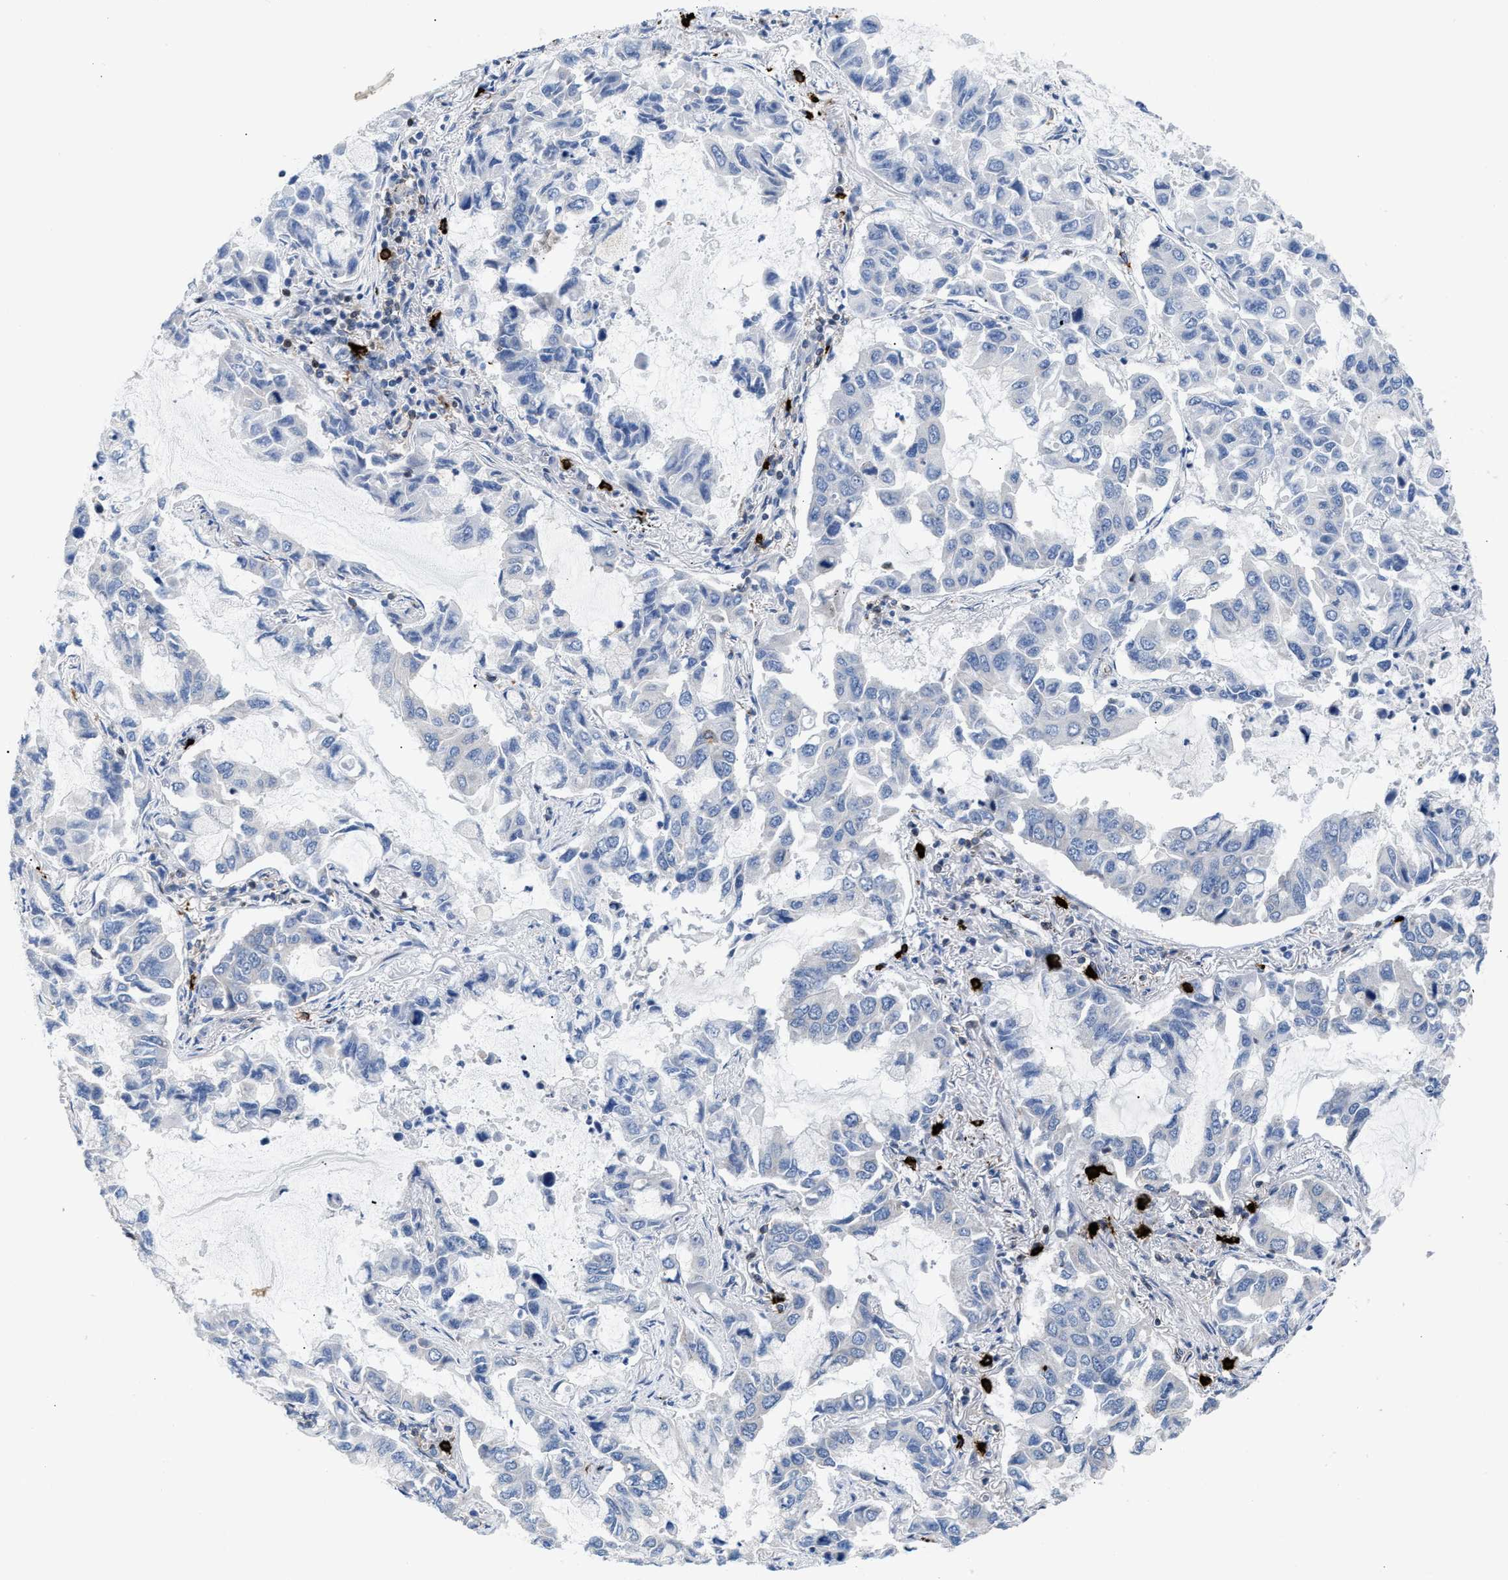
{"staining": {"intensity": "negative", "quantity": "none", "location": "none"}, "tissue": "lung cancer", "cell_type": "Tumor cells", "image_type": "cancer", "snomed": [{"axis": "morphology", "description": "Adenocarcinoma, NOS"}, {"axis": "topography", "description": "Lung"}], "caption": "A micrograph of human lung cancer (adenocarcinoma) is negative for staining in tumor cells.", "gene": "ATP9A", "patient": {"sex": "male", "age": 64}}